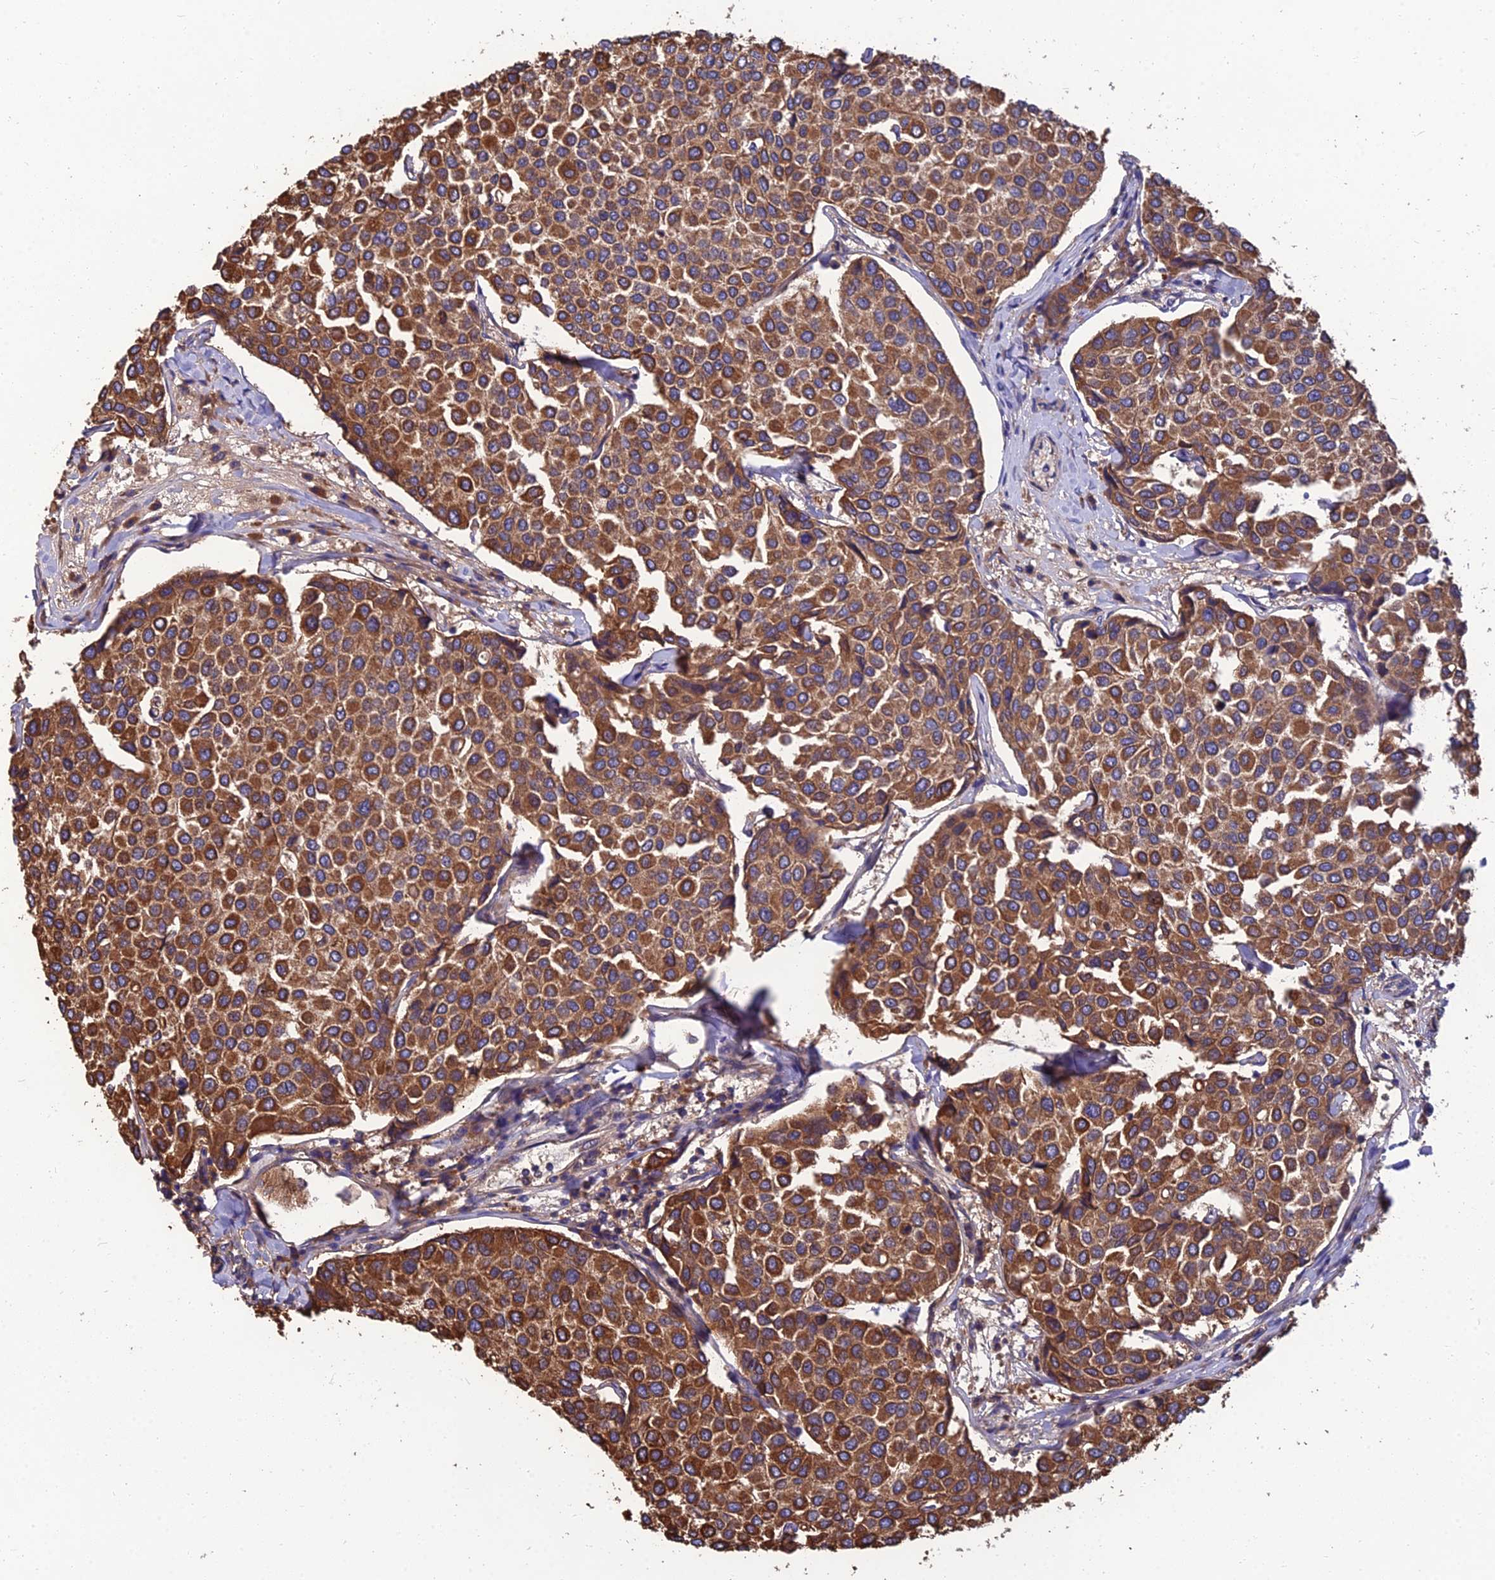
{"staining": {"intensity": "strong", "quantity": ">75%", "location": "cytoplasmic/membranous"}, "tissue": "breast cancer", "cell_type": "Tumor cells", "image_type": "cancer", "snomed": [{"axis": "morphology", "description": "Duct carcinoma"}, {"axis": "topography", "description": "Breast"}], "caption": "A brown stain highlights strong cytoplasmic/membranous expression of a protein in breast infiltrating ductal carcinoma tumor cells.", "gene": "UMAD1", "patient": {"sex": "female", "age": 55}}